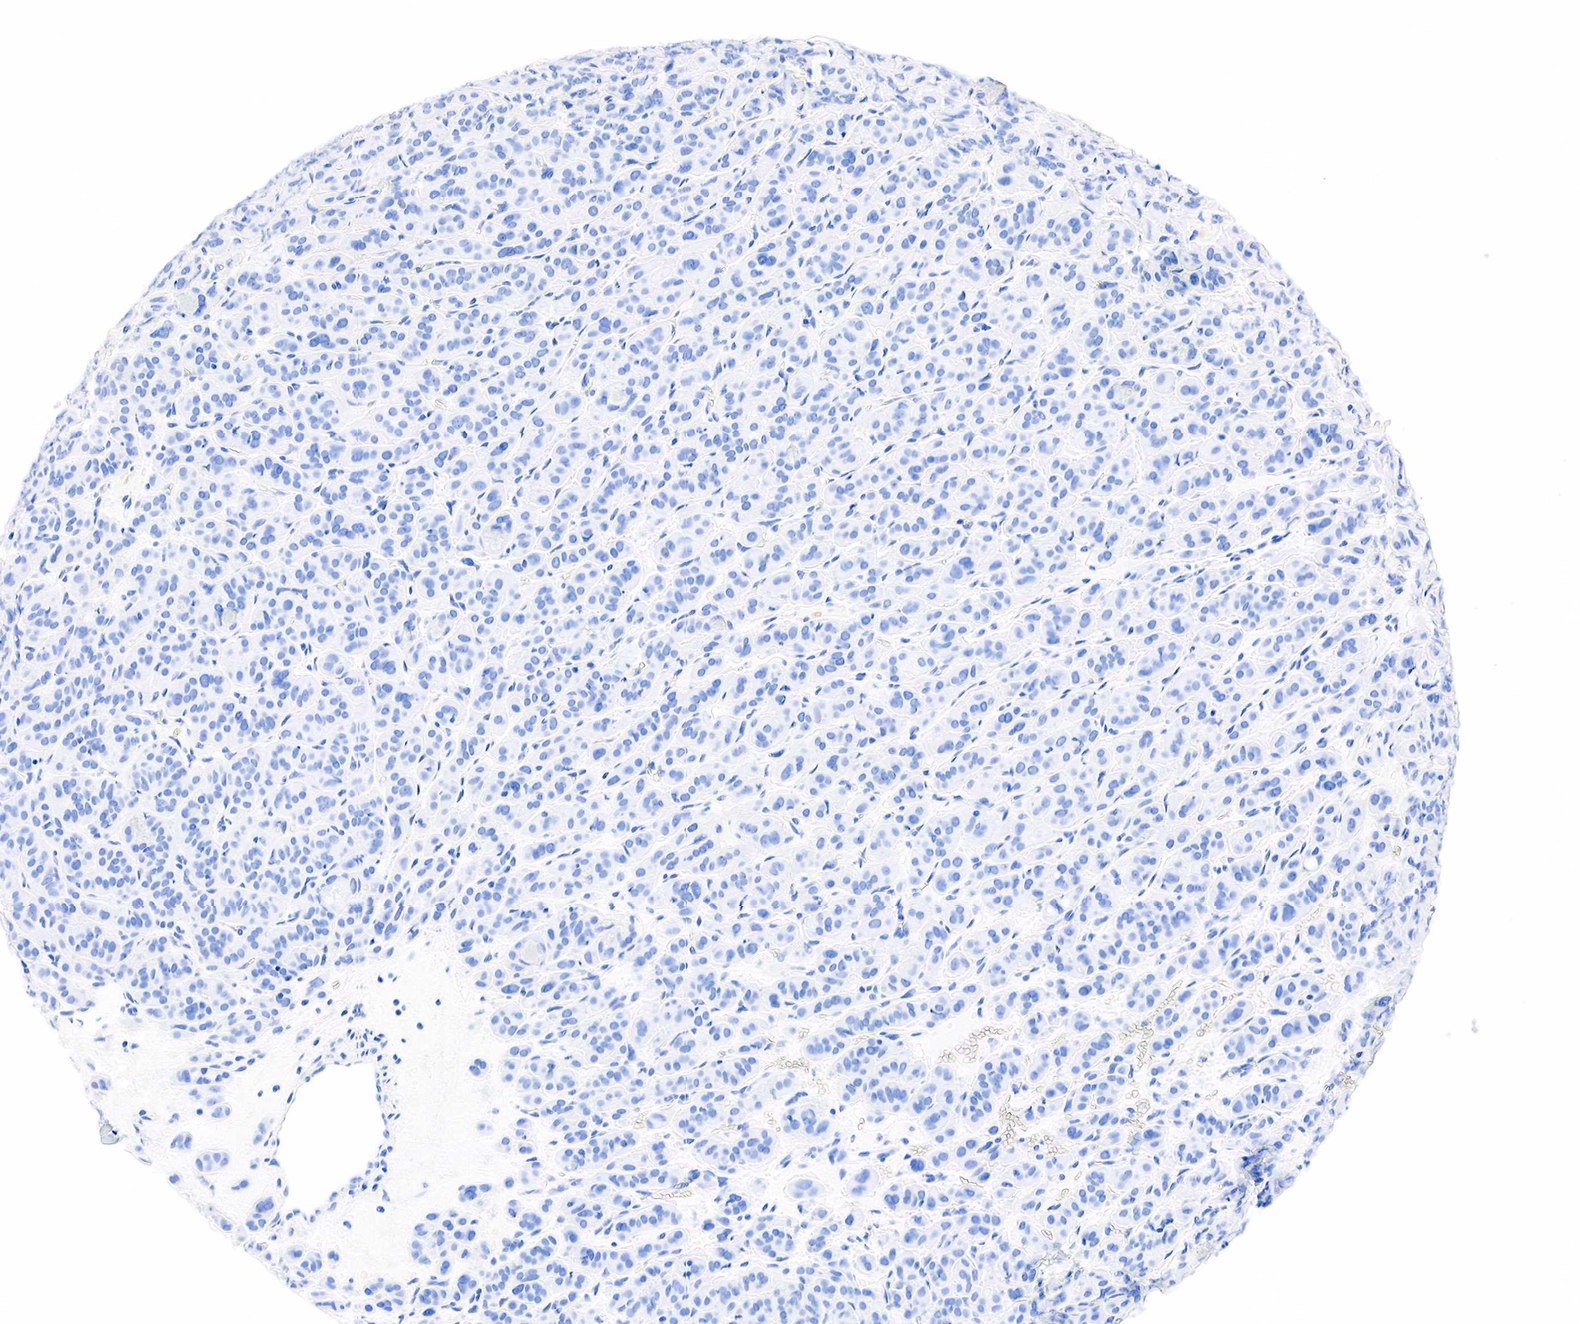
{"staining": {"intensity": "negative", "quantity": "none", "location": "none"}, "tissue": "thyroid cancer", "cell_type": "Tumor cells", "image_type": "cancer", "snomed": [{"axis": "morphology", "description": "Follicular adenoma carcinoma, NOS"}, {"axis": "topography", "description": "Thyroid gland"}], "caption": "Immunohistochemistry histopathology image of human thyroid follicular adenoma carcinoma stained for a protein (brown), which displays no staining in tumor cells.", "gene": "PTH", "patient": {"sex": "female", "age": 71}}